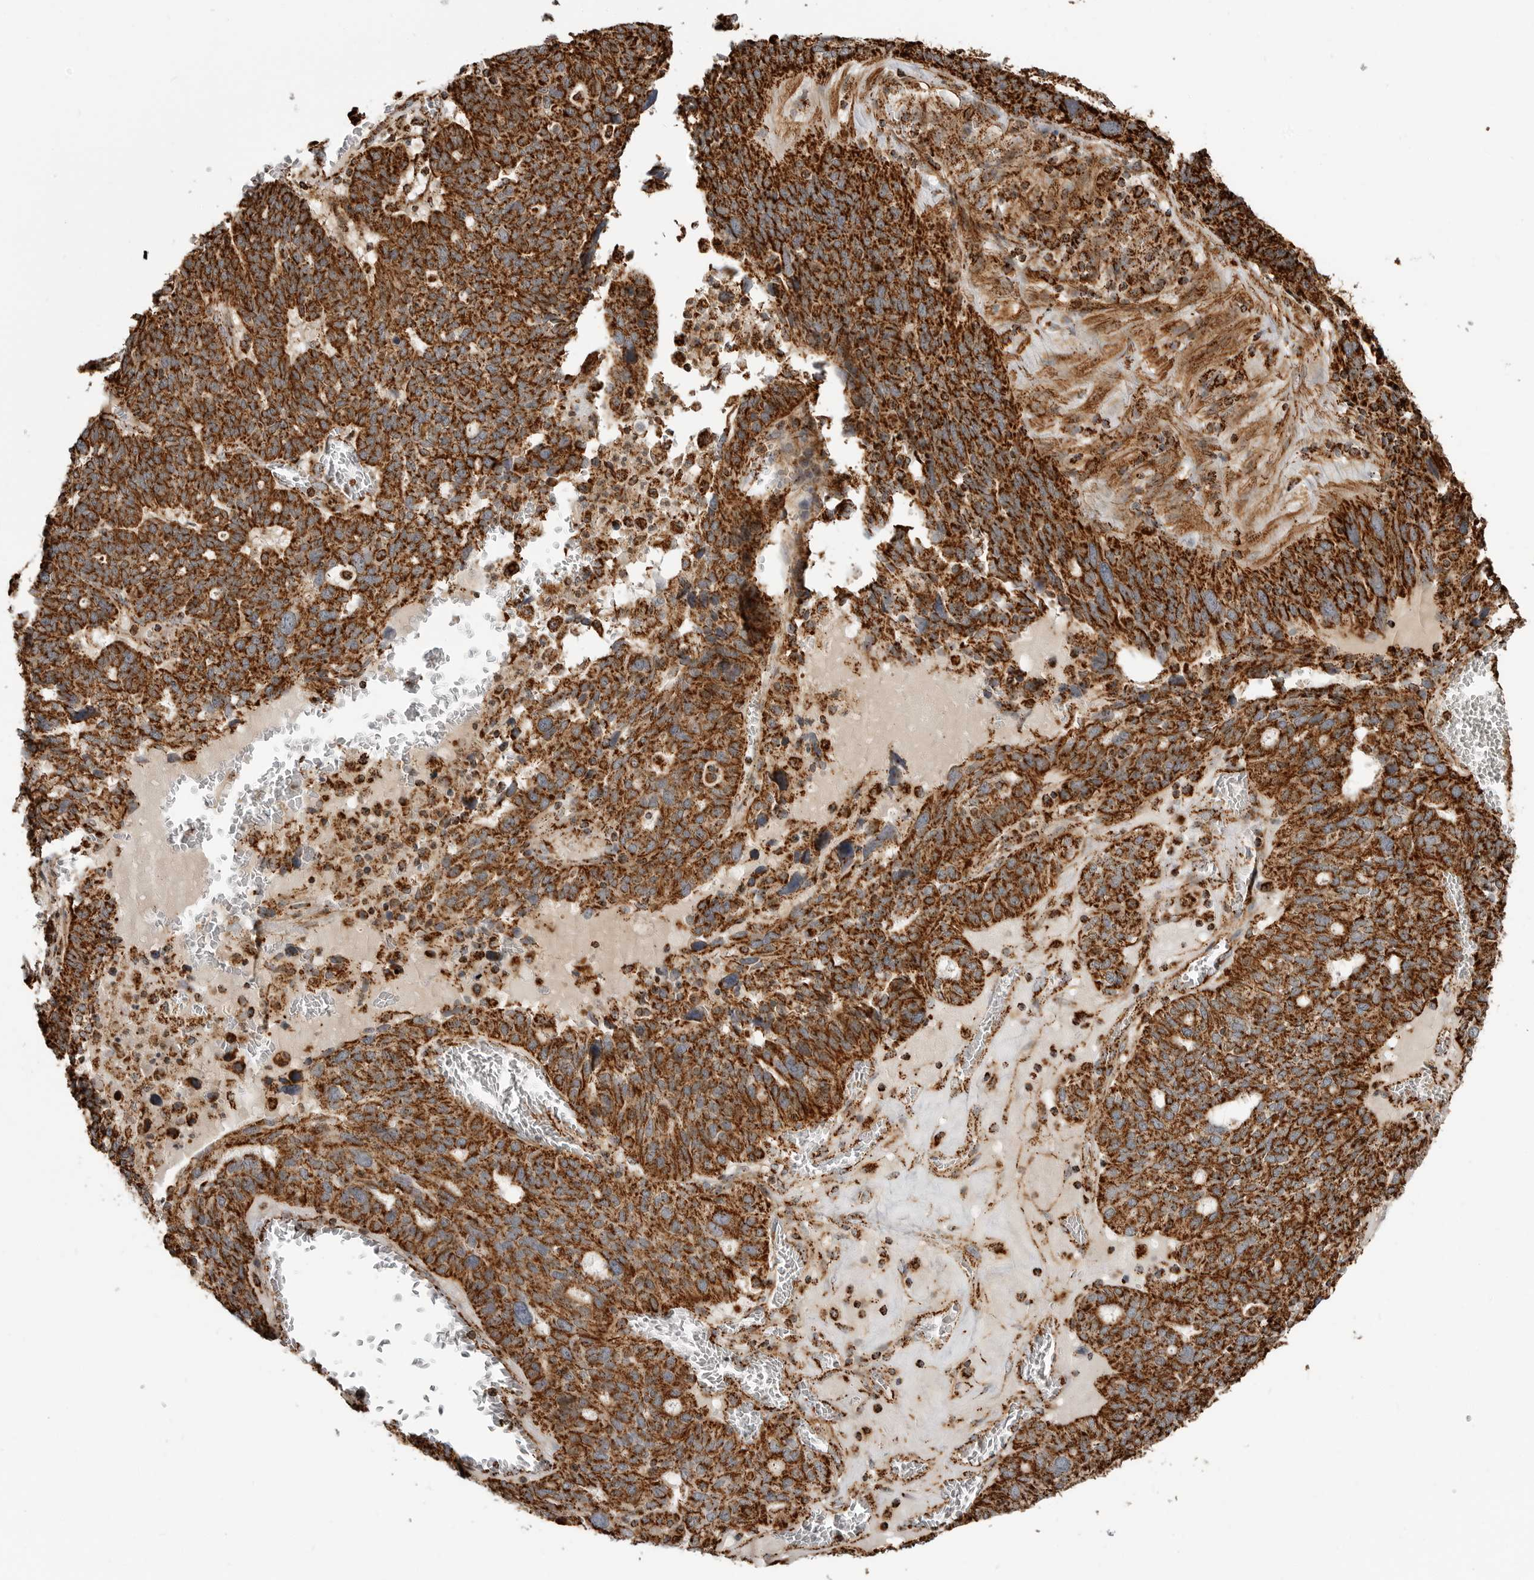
{"staining": {"intensity": "strong", "quantity": ">75%", "location": "cytoplasmic/membranous"}, "tissue": "ovarian cancer", "cell_type": "Tumor cells", "image_type": "cancer", "snomed": [{"axis": "morphology", "description": "Cystadenocarcinoma, serous, NOS"}, {"axis": "topography", "description": "Ovary"}], "caption": "Serous cystadenocarcinoma (ovarian) tissue displays strong cytoplasmic/membranous positivity in approximately >75% of tumor cells, visualized by immunohistochemistry.", "gene": "BMP2K", "patient": {"sex": "female", "age": 59}}